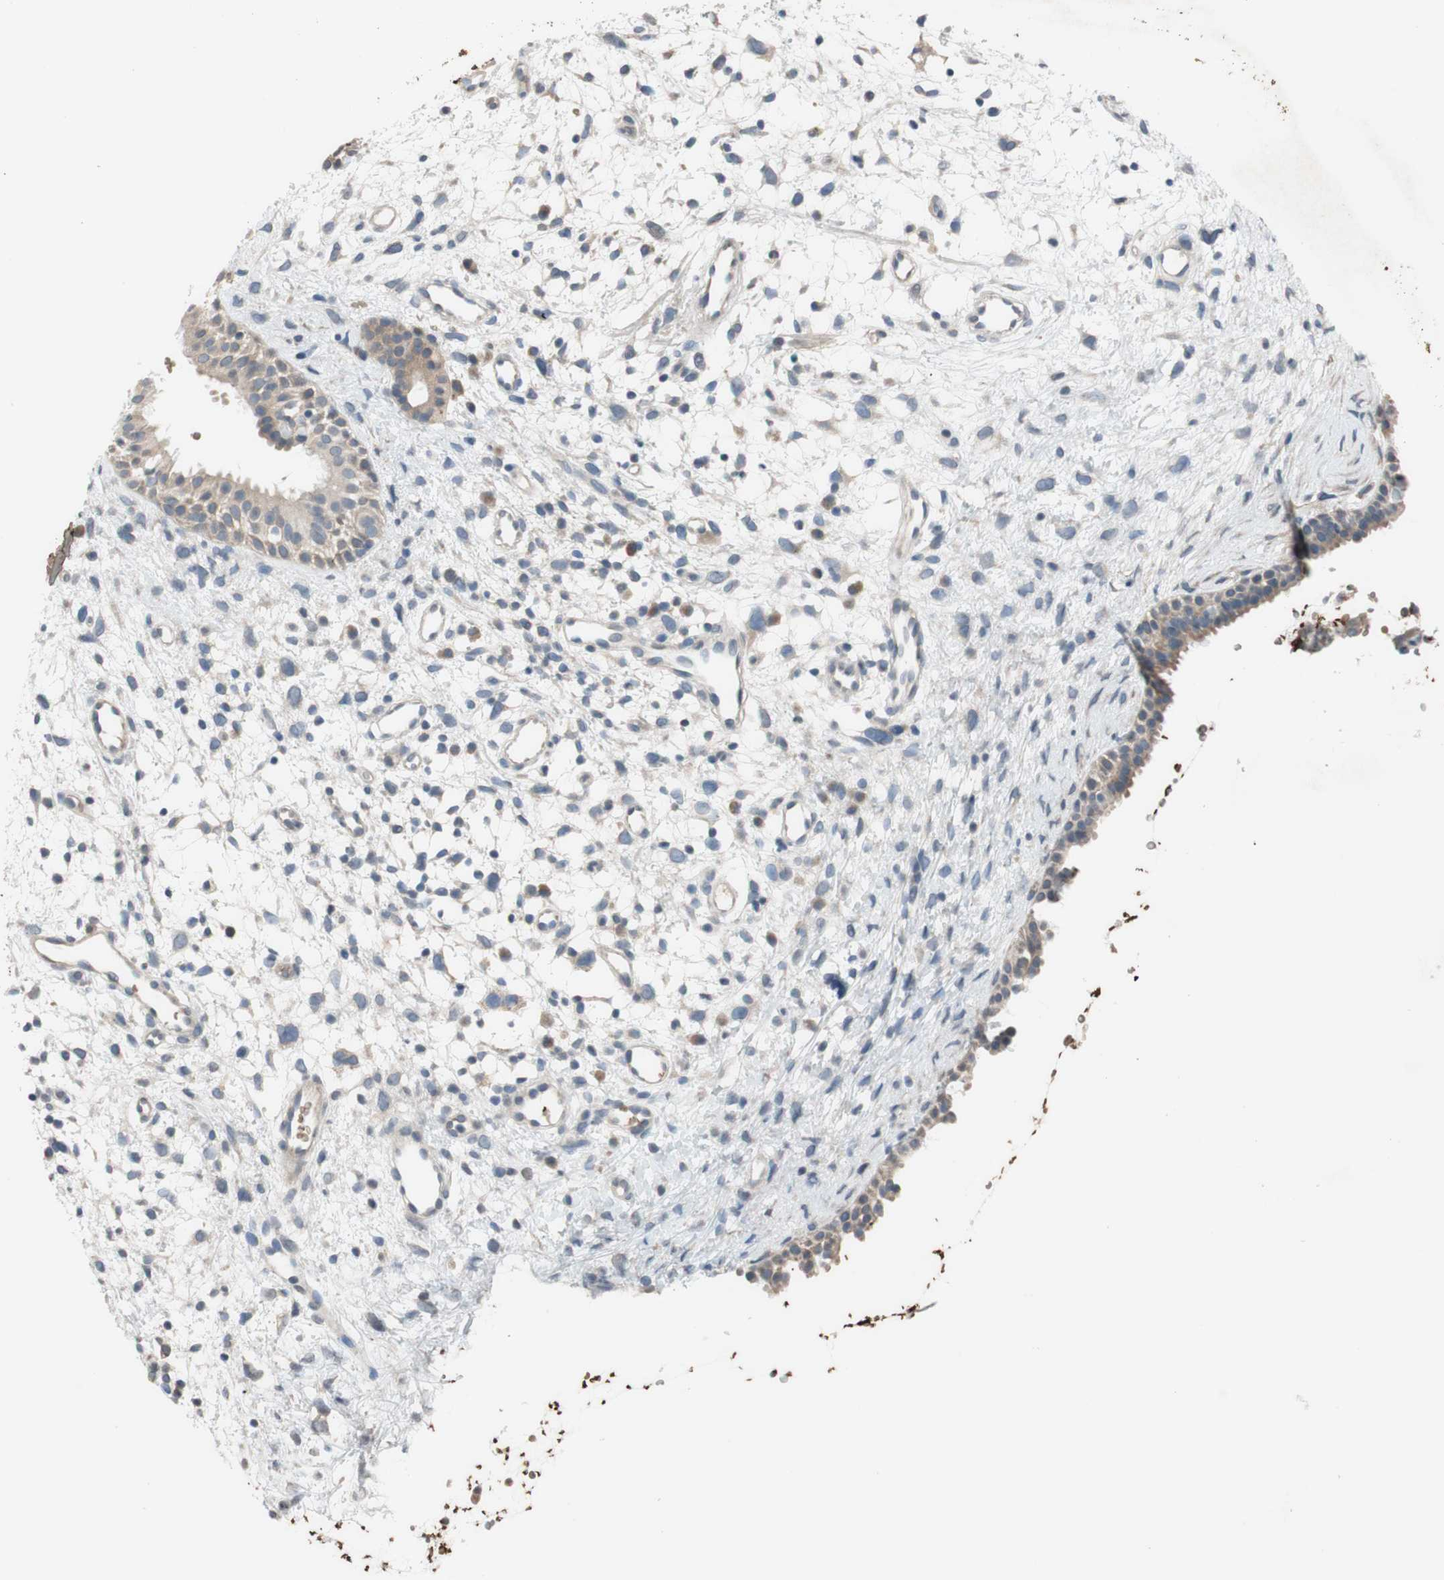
{"staining": {"intensity": "weak", "quantity": ">75%", "location": "cytoplasmic/membranous"}, "tissue": "nasopharynx", "cell_type": "Respiratory epithelial cells", "image_type": "normal", "snomed": [{"axis": "morphology", "description": "Normal tissue, NOS"}, {"axis": "topography", "description": "Nasopharynx"}], "caption": "Nasopharynx stained with immunohistochemistry (IHC) exhibits weak cytoplasmic/membranous positivity in approximately >75% of respiratory epithelial cells.", "gene": "ADD2", "patient": {"sex": "male", "age": 22}}